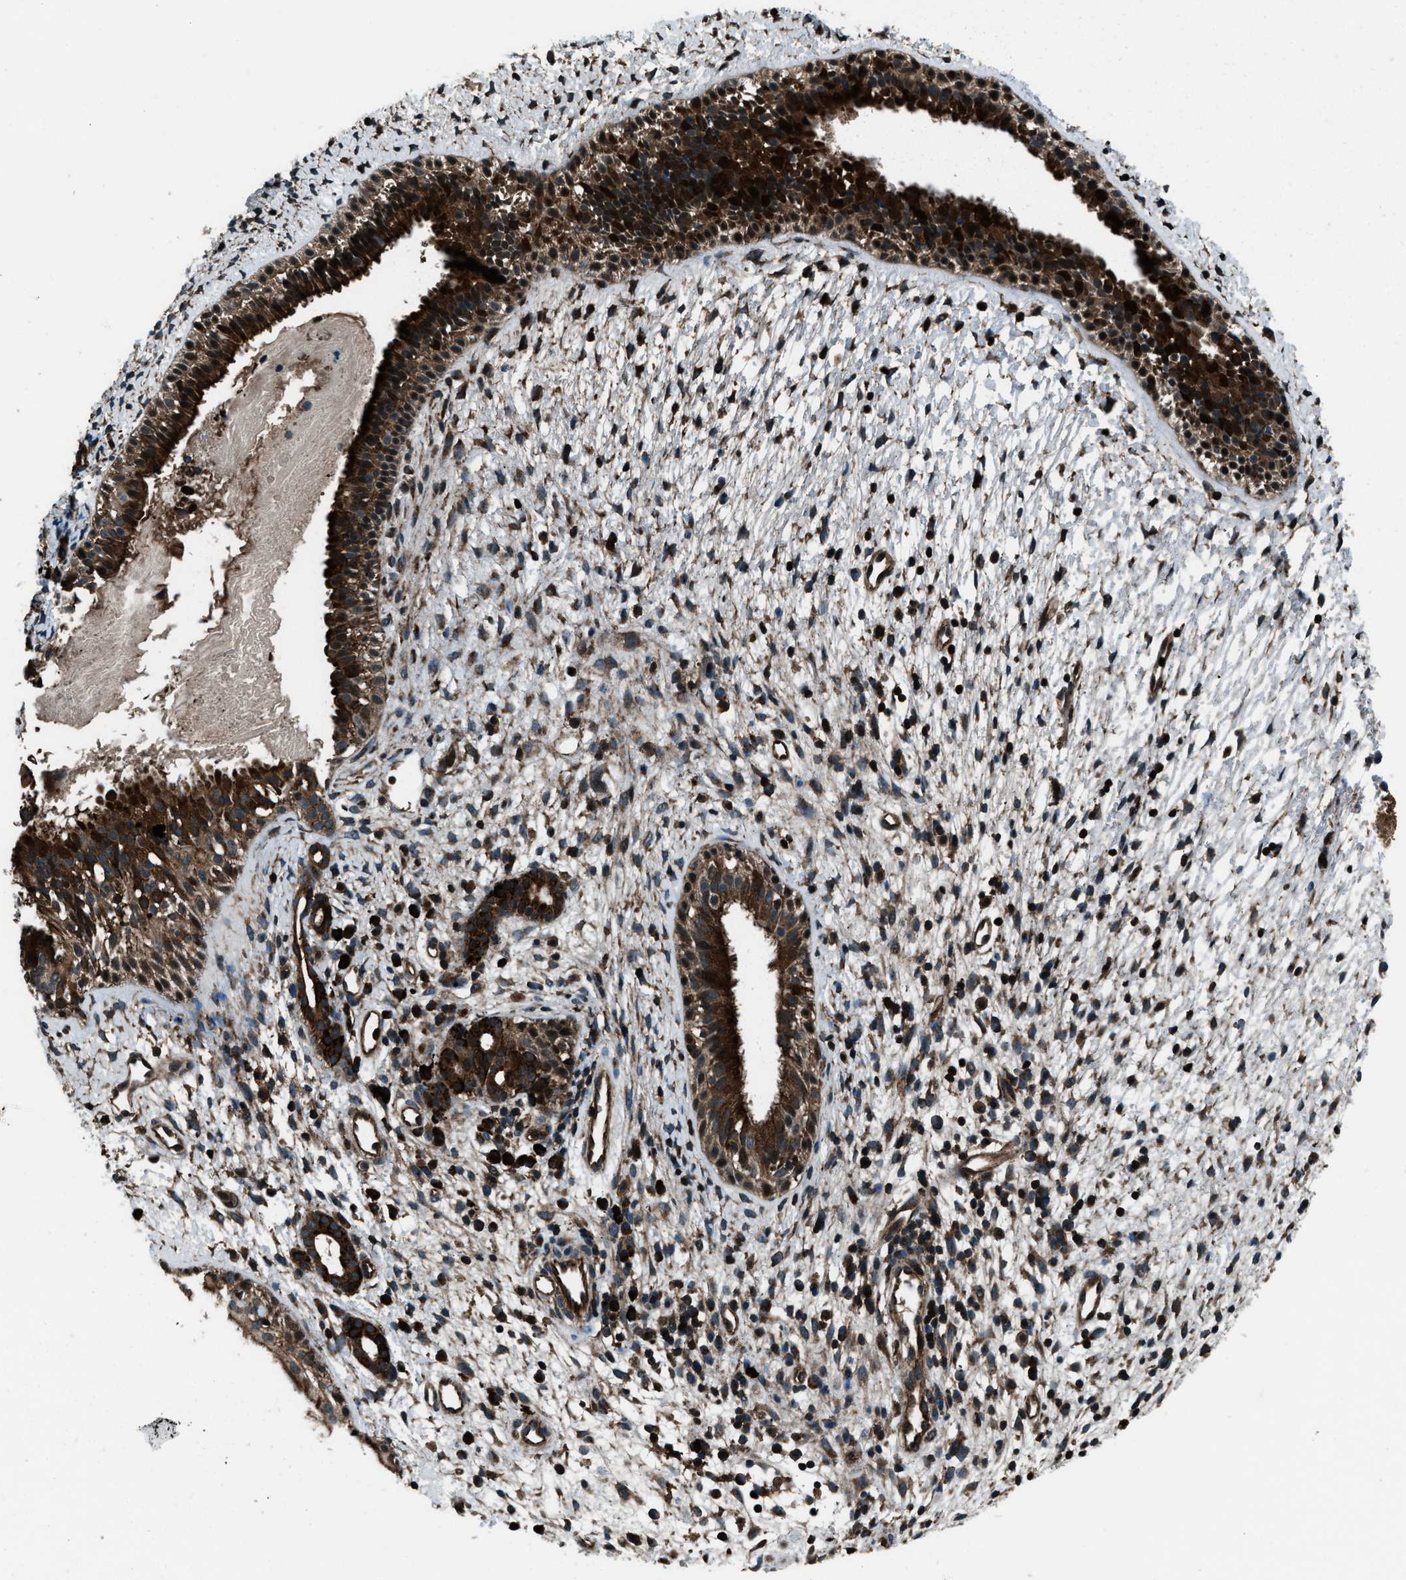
{"staining": {"intensity": "strong", "quantity": ">75%", "location": "cytoplasmic/membranous,nuclear"}, "tissue": "nasopharynx", "cell_type": "Respiratory epithelial cells", "image_type": "normal", "snomed": [{"axis": "morphology", "description": "Normal tissue, NOS"}, {"axis": "topography", "description": "Nasopharynx"}], "caption": "Brown immunohistochemical staining in unremarkable nasopharynx shows strong cytoplasmic/membranous,nuclear positivity in about >75% of respiratory epithelial cells. Using DAB (brown) and hematoxylin (blue) stains, captured at high magnification using brightfield microscopy.", "gene": "SNX30", "patient": {"sex": "male", "age": 22}}